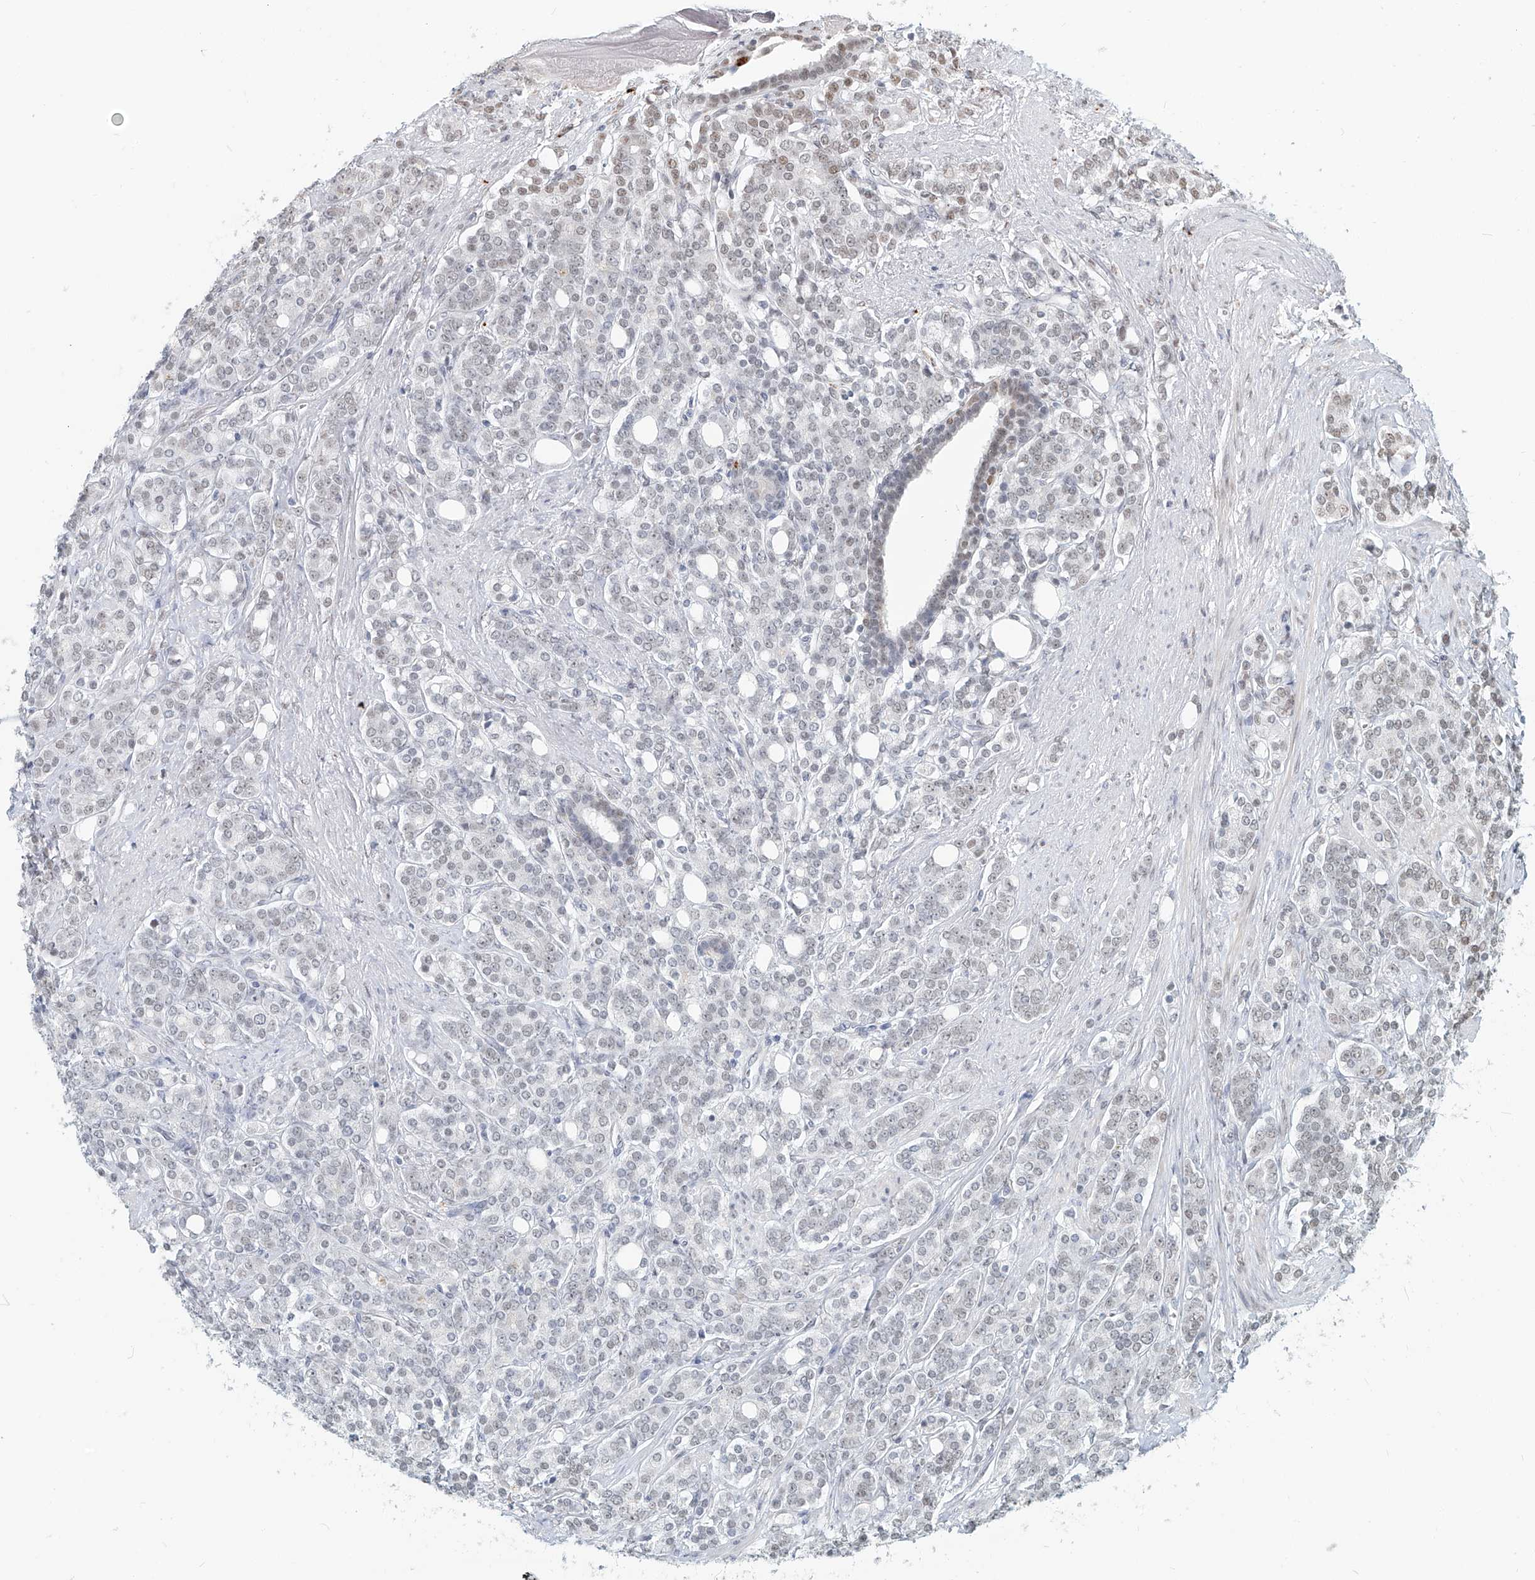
{"staining": {"intensity": "weak", "quantity": "<25%", "location": "nuclear"}, "tissue": "prostate cancer", "cell_type": "Tumor cells", "image_type": "cancer", "snomed": [{"axis": "morphology", "description": "Adenocarcinoma, High grade"}, {"axis": "topography", "description": "Prostate"}], "caption": "Immunohistochemistry of human prostate adenocarcinoma (high-grade) displays no positivity in tumor cells.", "gene": "SASH1", "patient": {"sex": "male", "age": 62}}